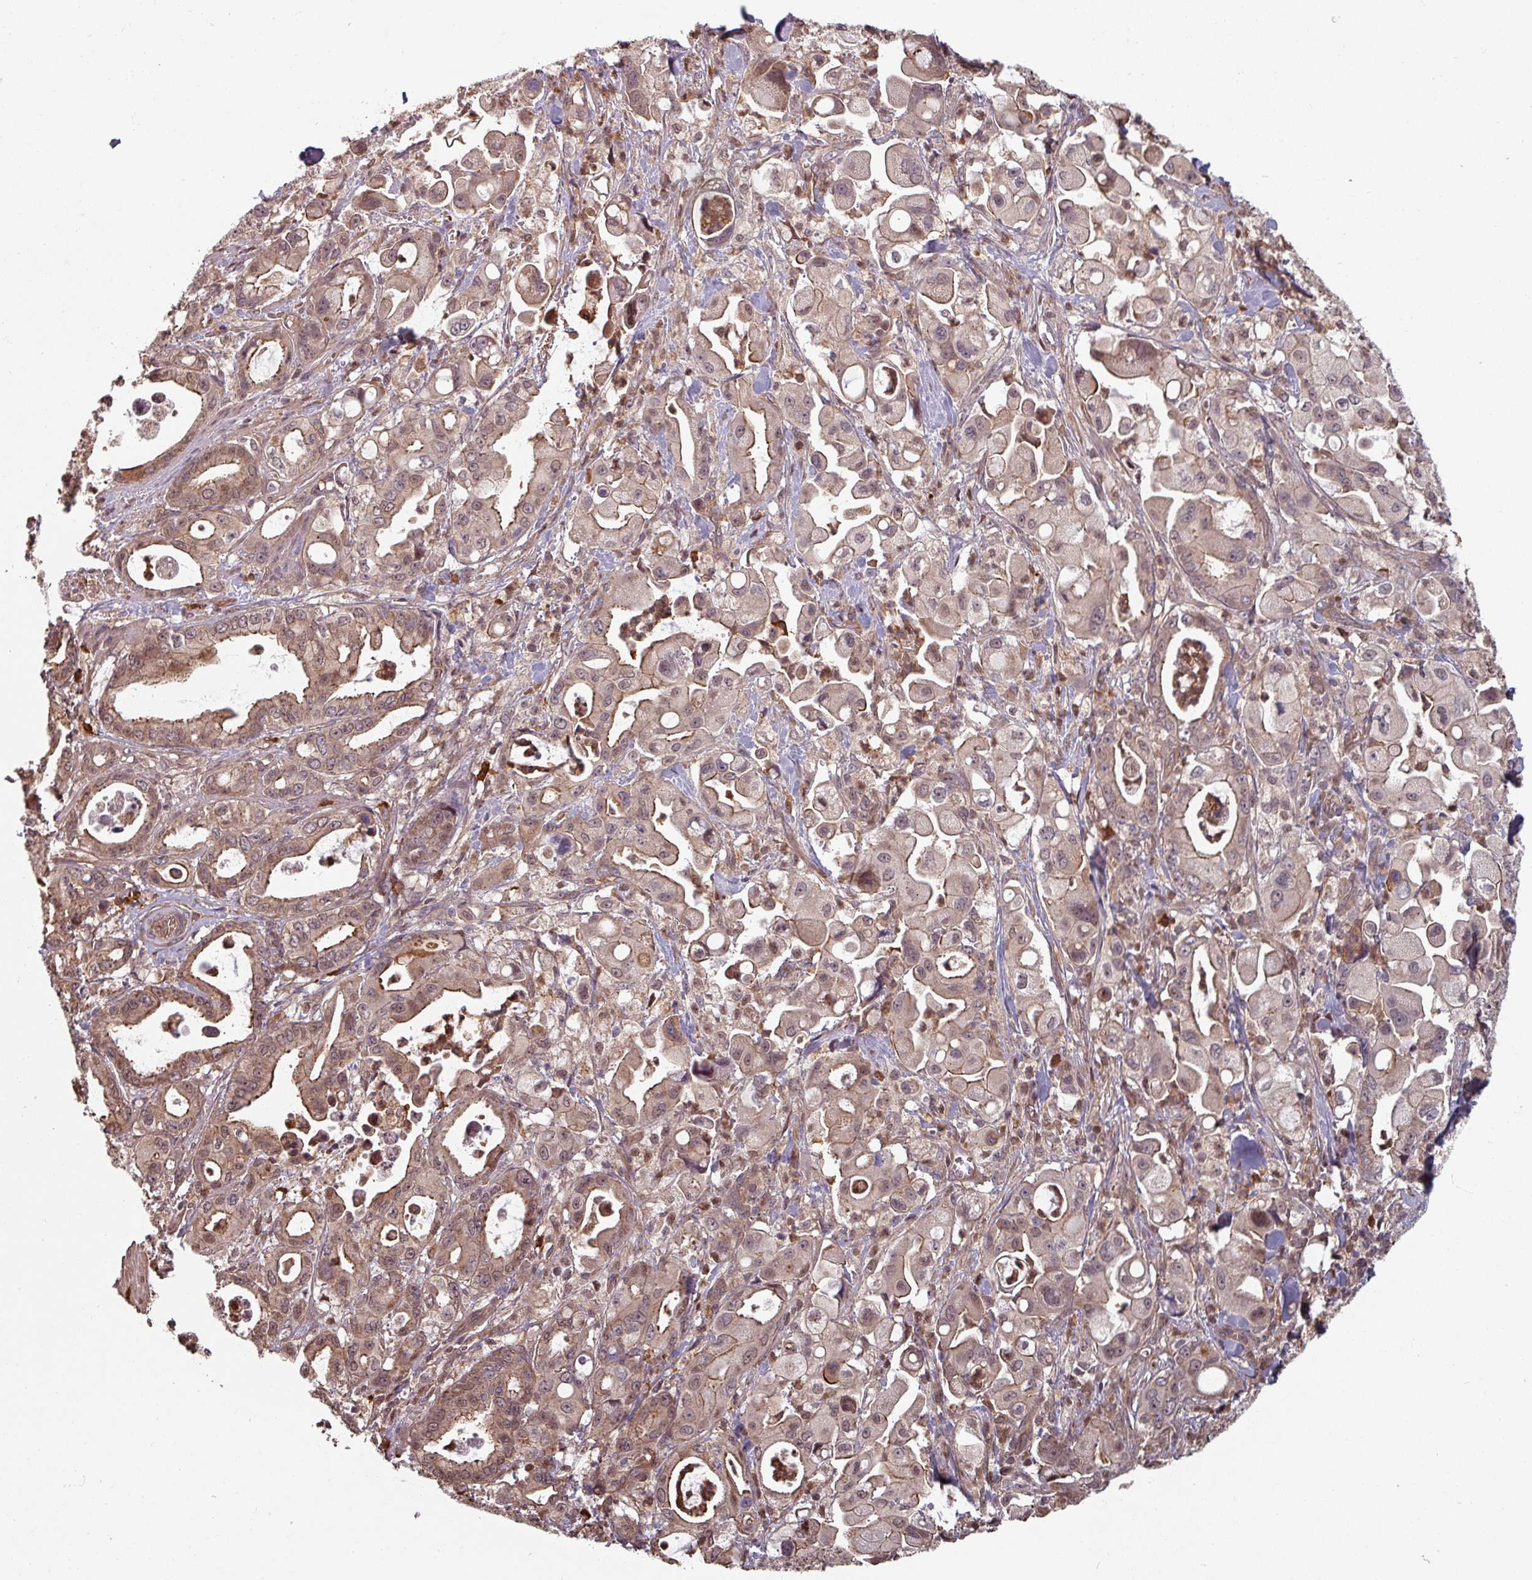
{"staining": {"intensity": "moderate", "quantity": ">75%", "location": "cytoplasmic/membranous,nuclear"}, "tissue": "pancreatic cancer", "cell_type": "Tumor cells", "image_type": "cancer", "snomed": [{"axis": "morphology", "description": "Adenocarcinoma, NOS"}, {"axis": "topography", "description": "Pancreas"}], "caption": "A micrograph of pancreatic cancer stained for a protein displays moderate cytoplasmic/membranous and nuclear brown staining in tumor cells. (DAB (3,3'-diaminobenzidine) IHC with brightfield microscopy, high magnification).", "gene": "EID1", "patient": {"sex": "male", "age": 68}}